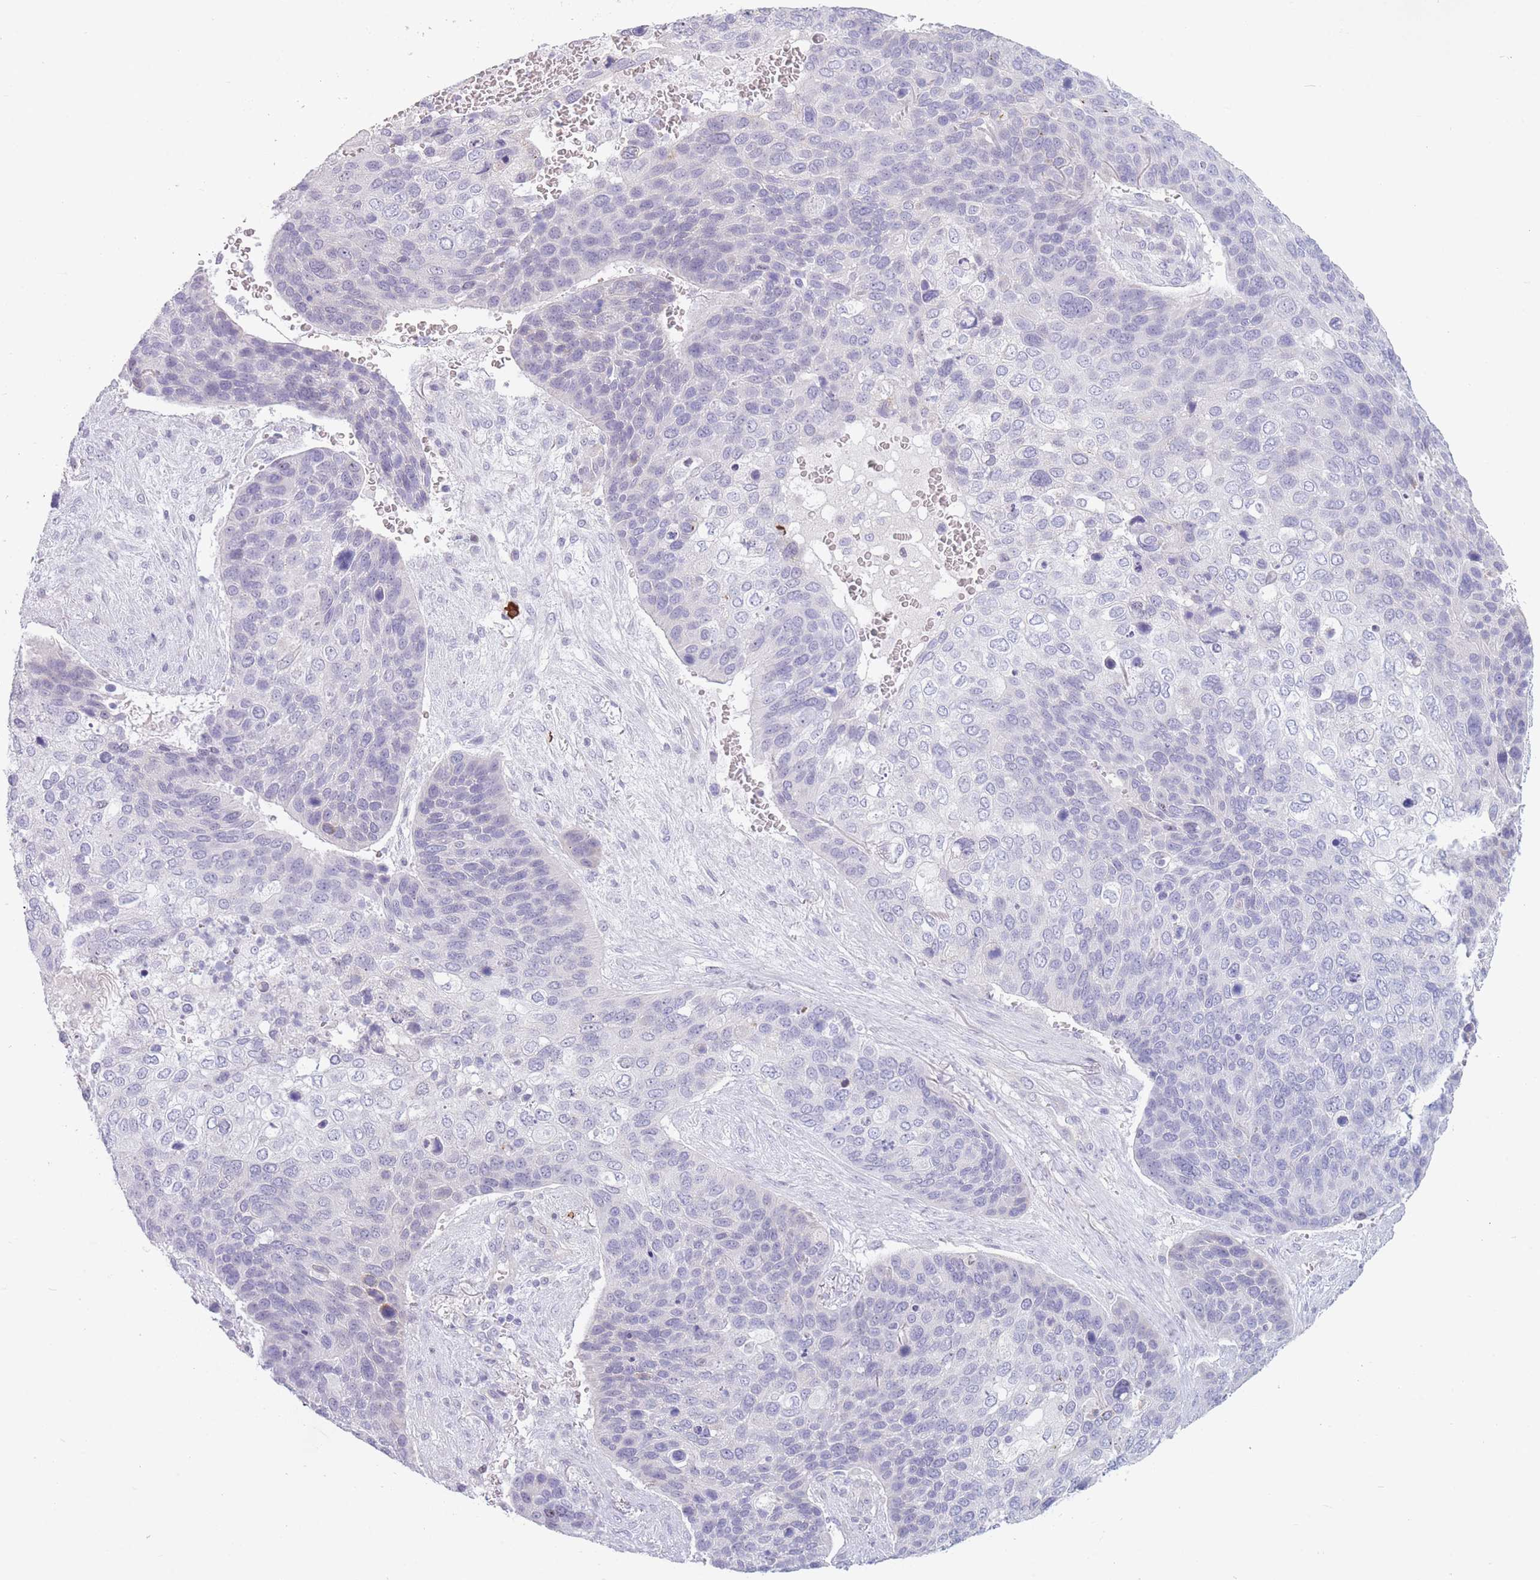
{"staining": {"intensity": "negative", "quantity": "none", "location": "none"}, "tissue": "skin cancer", "cell_type": "Tumor cells", "image_type": "cancer", "snomed": [{"axis": "morphology", "description": "Basal cell carcinoma"}, {"axis": "topography", "description": "Skin"}], "caption": "This is an immunohistochemistry (IHC) image of skin basal cell carcinoma. There is no staining in tumor cells.", "gene": "PLEKHG2", "patient": {"sex": "female", "age": 74}}